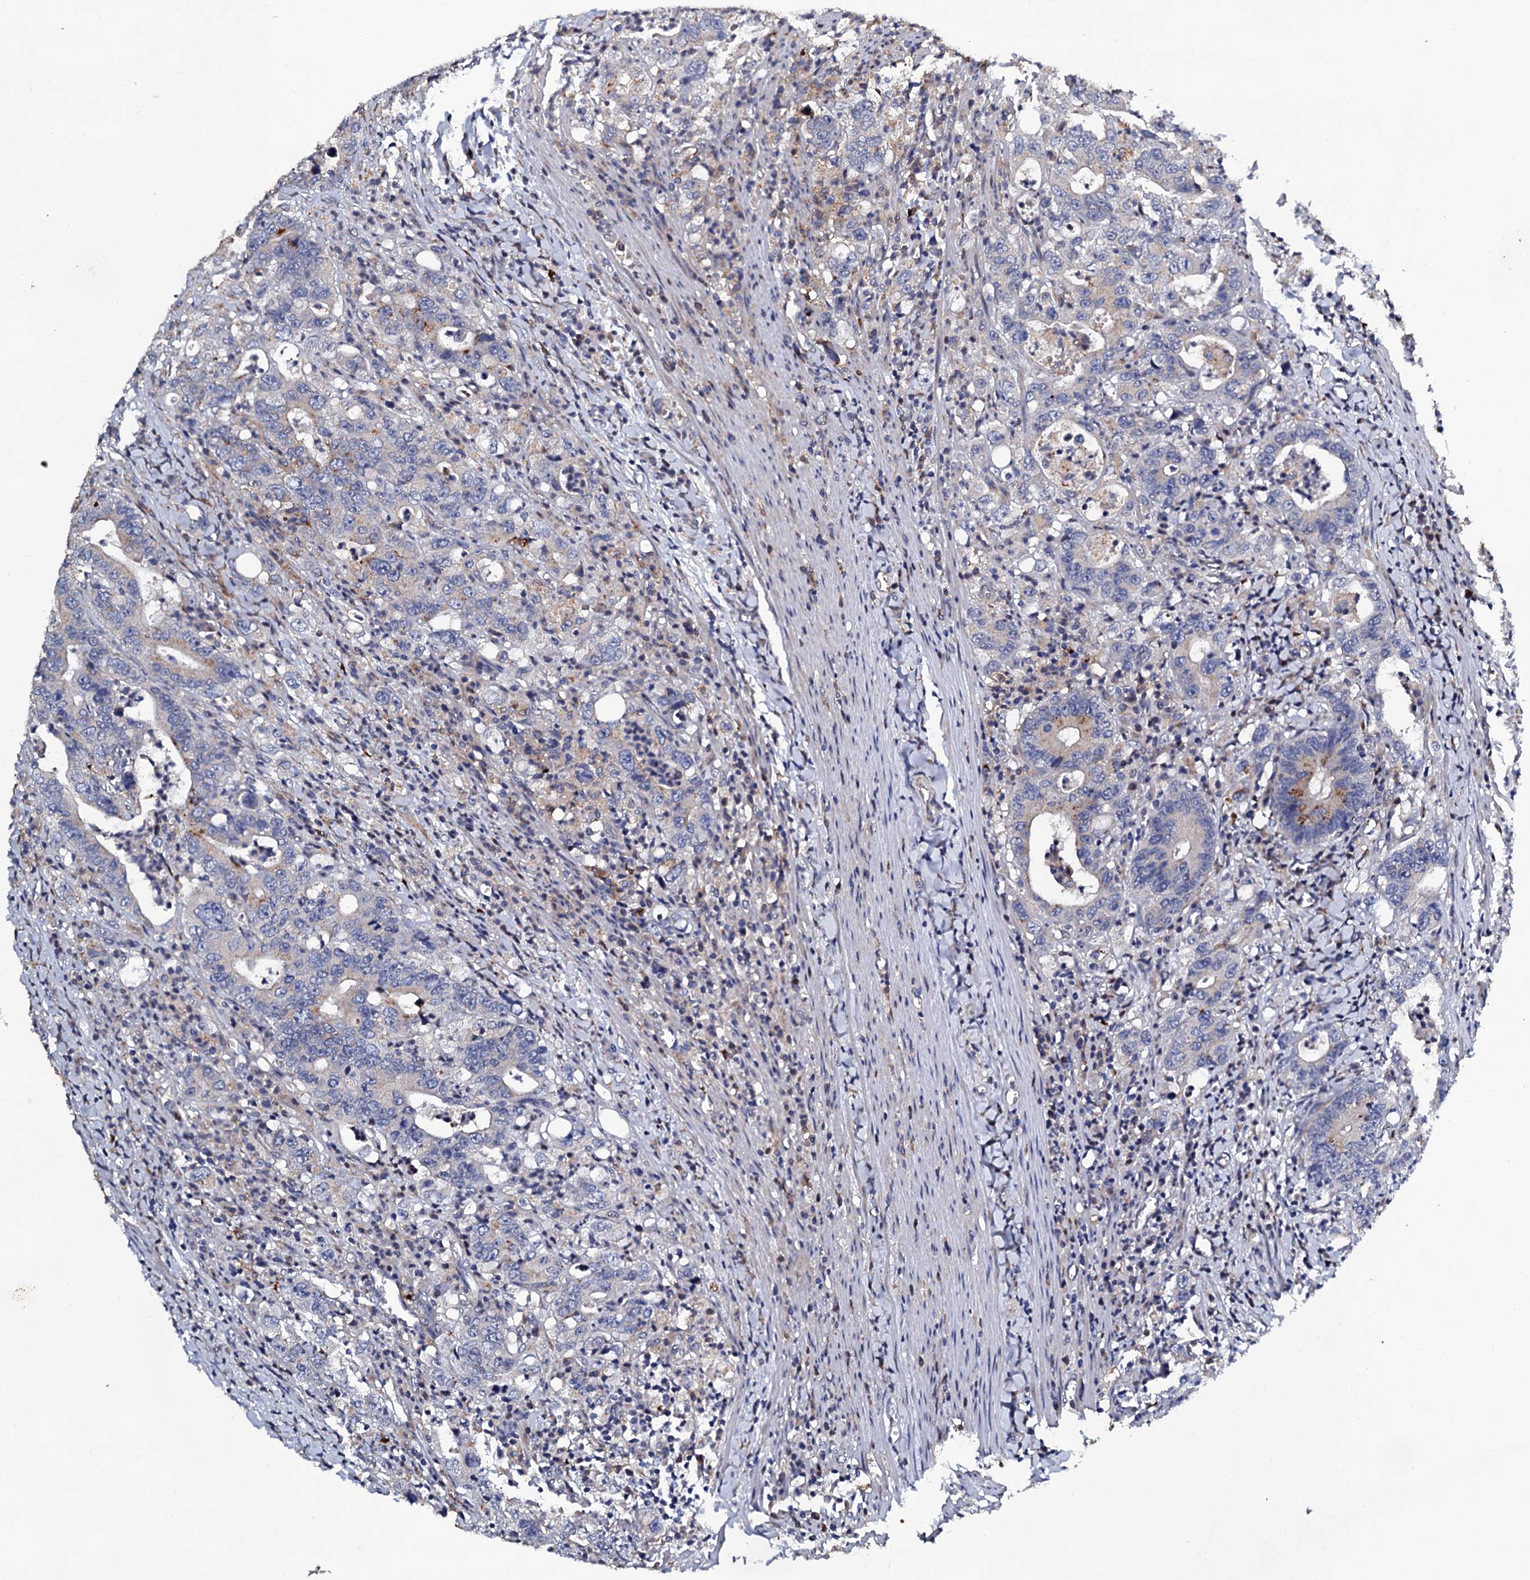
{"staining": {"intensity": "strong", "quantity": "<25%", "location": "cytoplasmic/membranous"}, "tissue": "colorectal cancer", "cell_type": "Tumor cells", "image_type": "cancer", "snomed": [{"axis": "morphology", "description": "Adenocarcinoma, NOS"}, {"axis": "topography", "description": "Colon"}], "caption": "High-magnification brightfield microscopy of colorectal cancer stained with DAB (3,3'-diaminobenzidine) (brown) and counterstained with hematoxylin (blue). tumor cells exhibit strong cytoplasmic/membranous positivity is present in about<25% of cells.", "gene": "LRRC28", "patient": {"sex": "female", "age": 75}}